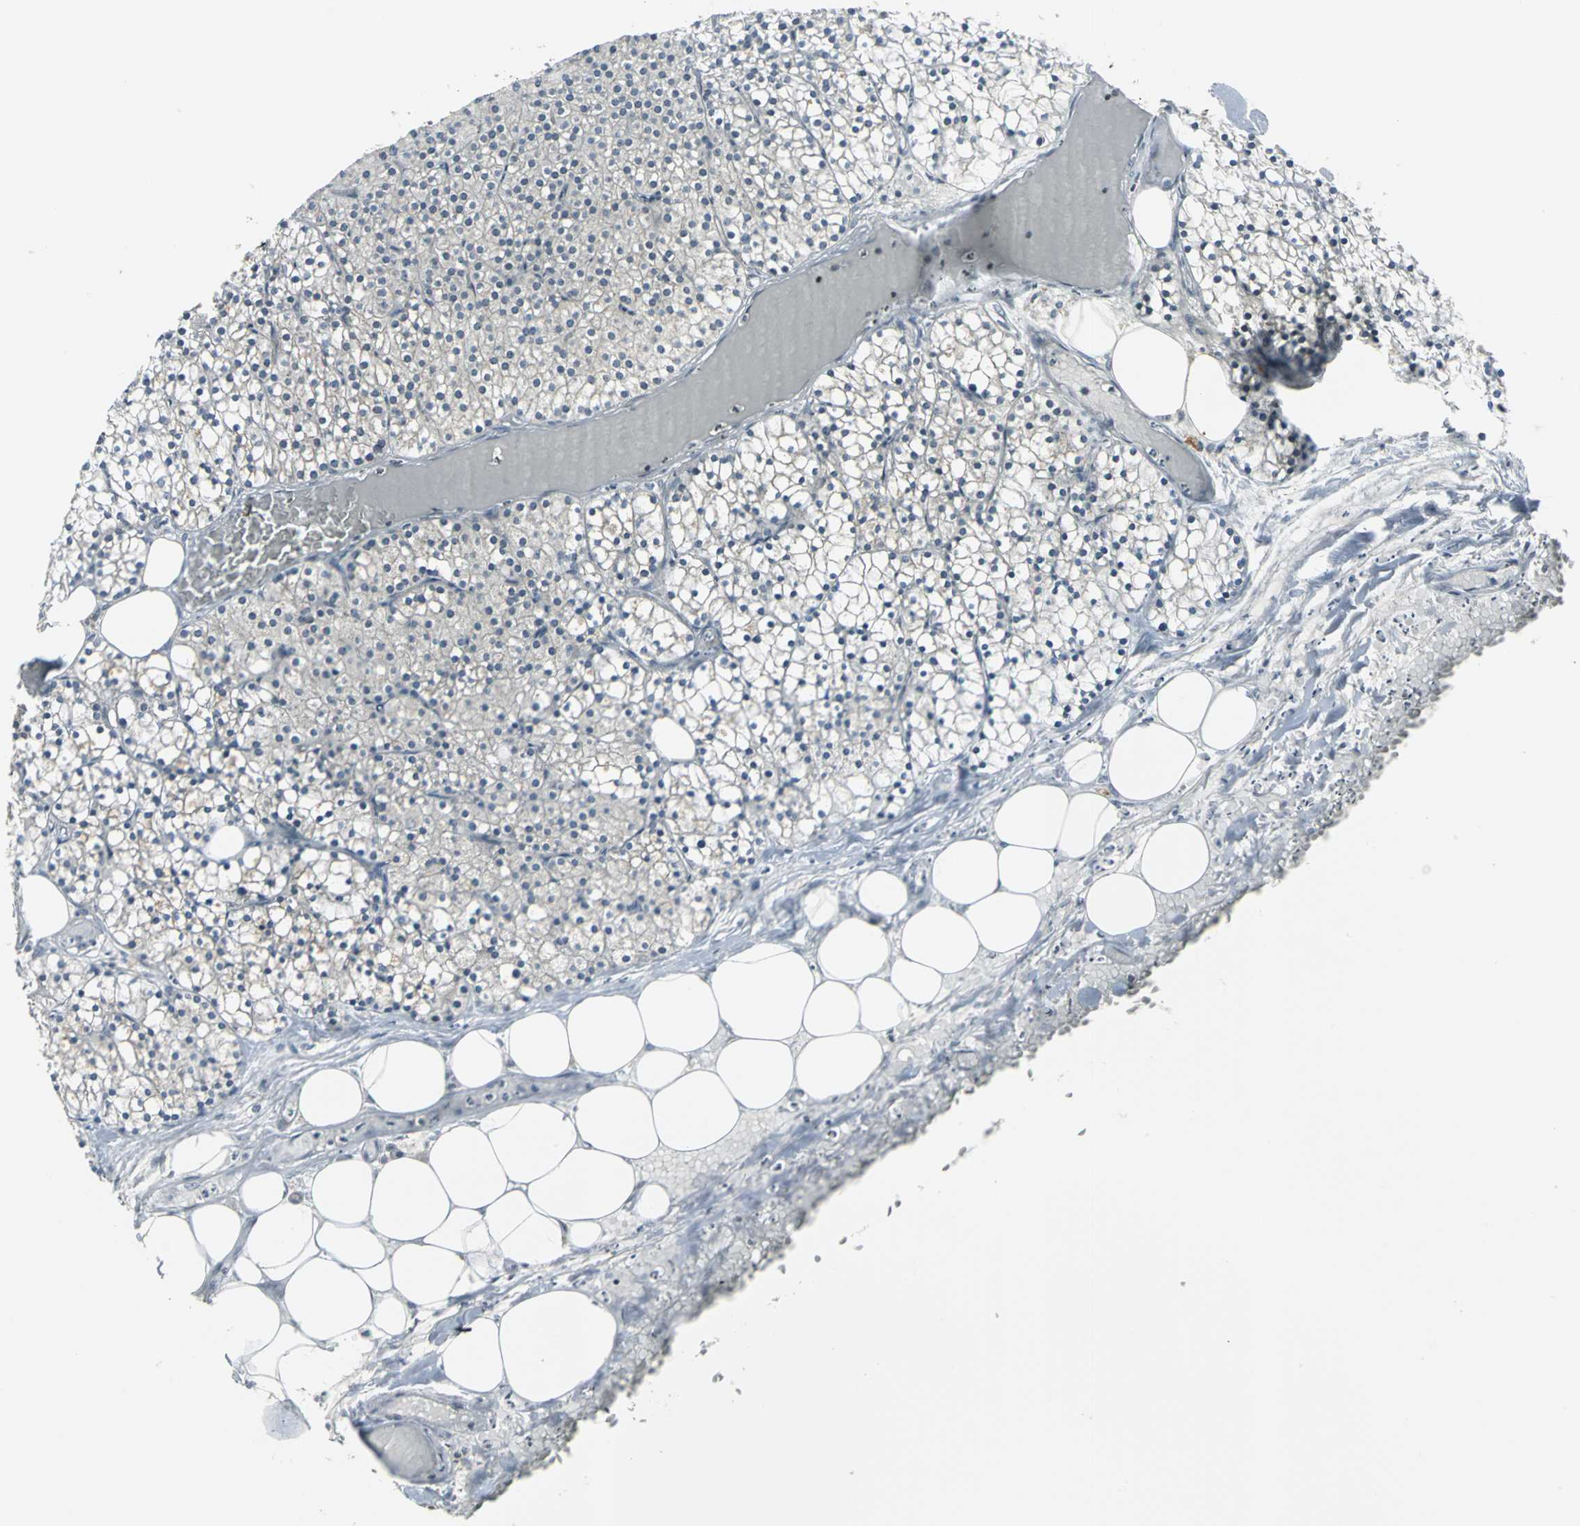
{"staining": {"intensity": "moderate", "quantity": ">75%", "location": "cytoplasmic/membranous"}, "tissue": "parathyroid gland", "cell_type": "Glandular cells", "image_type": "normal", "snomed": [{"axis": "morphology", "description": "Normal tissue, NOS"}, {"axis": "topography", "description": "Parathyroid gland"}], "caption": "Protein staining shows moderate cytoplasmic/membranous positivity in about >75% of glandular cells in unremarkable parathyroid gland.", "gene": "PSMA4", "patient": {"sex": "female", "age": 63}}